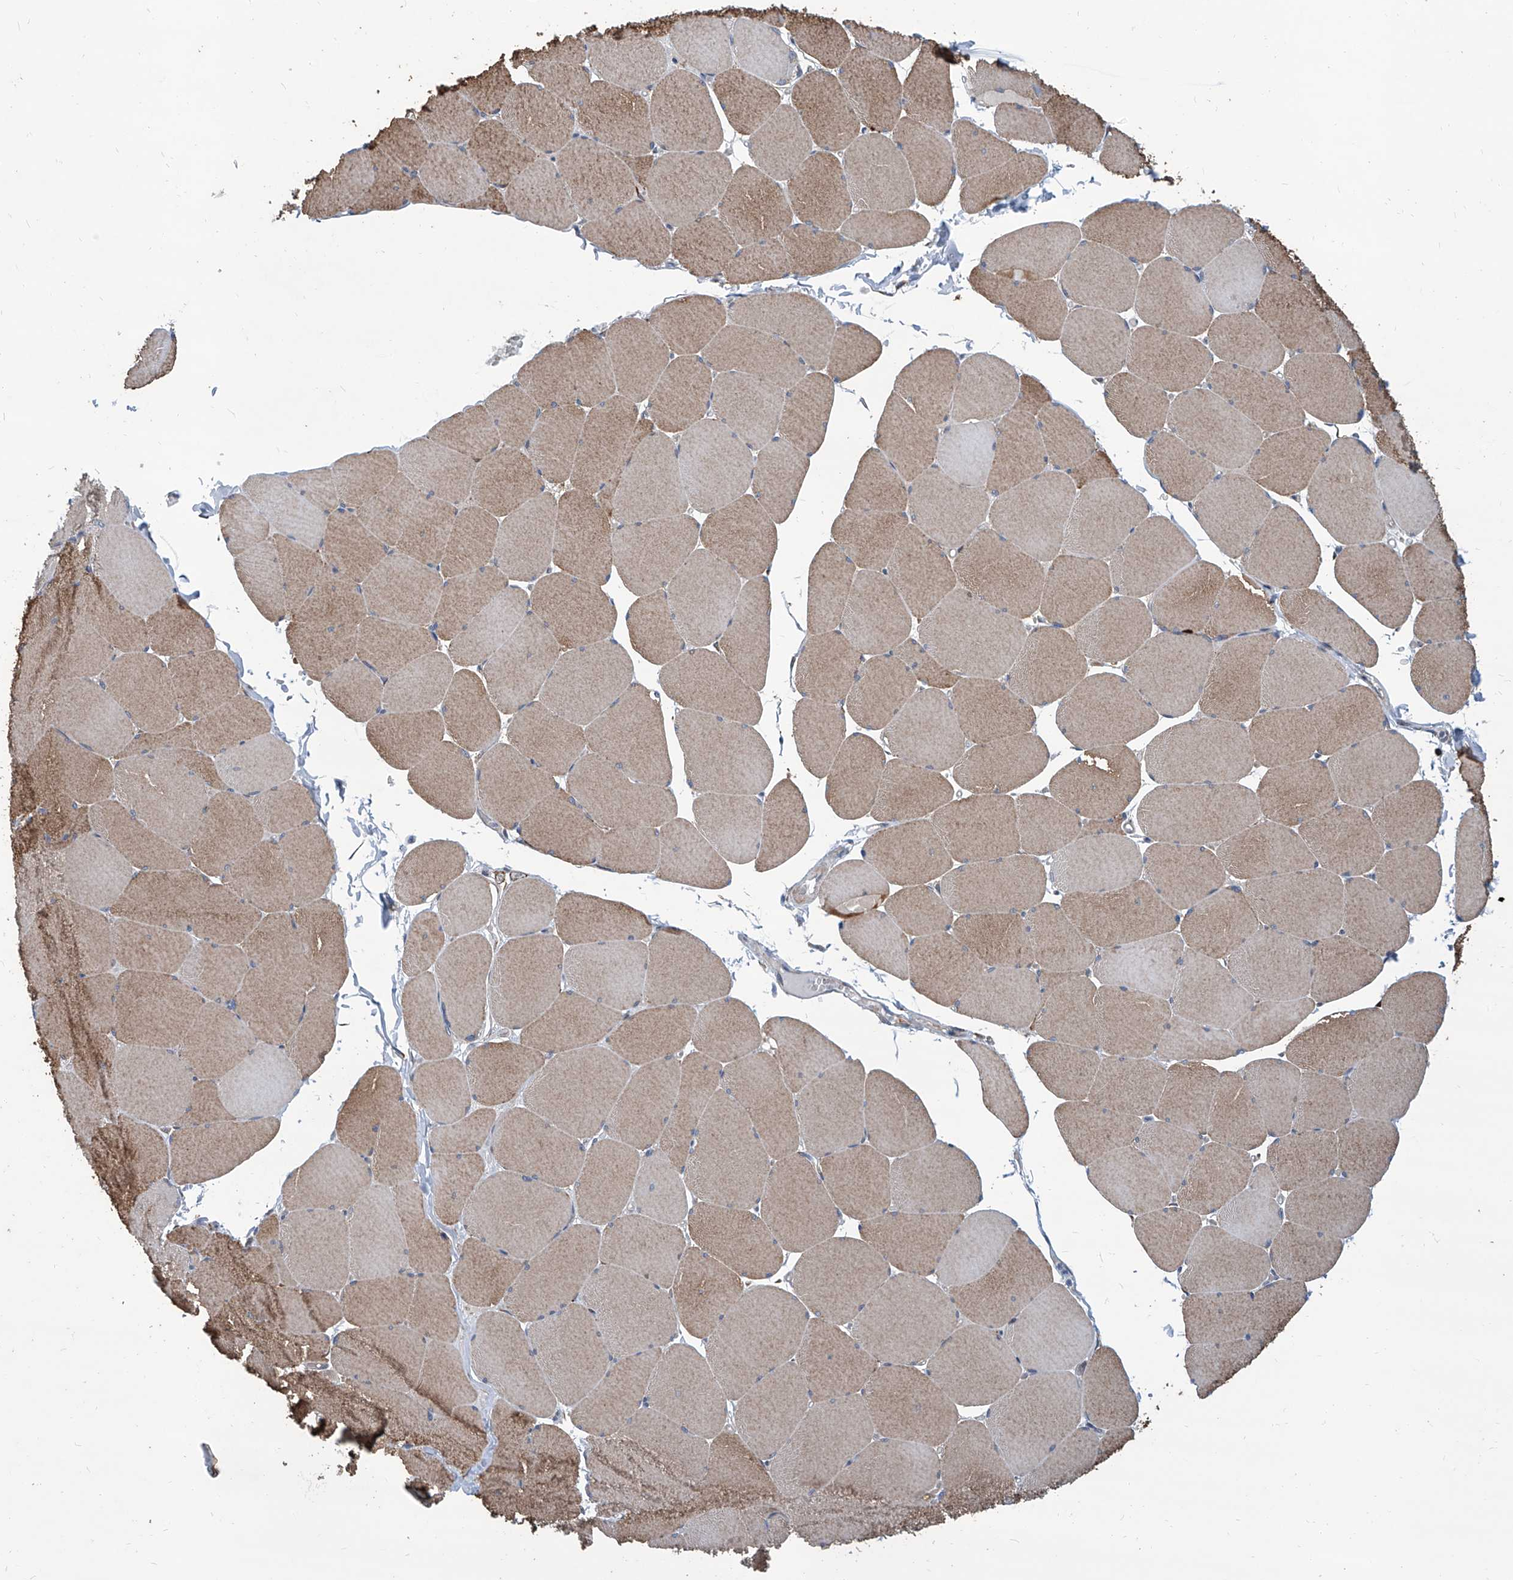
{"staining": {"intensity": "moderate", "quantity": "25%-75%", "location": "cytoplasmic/membranous"}, "tissue": "skeletal muscle", "cell_type": "Myocytes", "image_type": "normal", "snomed": [{"axis": "morphology", "description": "Normal tissue, NOS"}, {"axis": "topography", "description": "Skeletal muscle"}, {"axis": "topography", "description": "Head-Neck"}], "caption": "A high-resolution image shows IHC staining of benign skeletal muscle, which demonstrates moderate cytoplasmic/membranous expression in approximately 25%-75% of myocytes.", "gene": "USP48", "patient": {"sex": "male", "age": 66}}